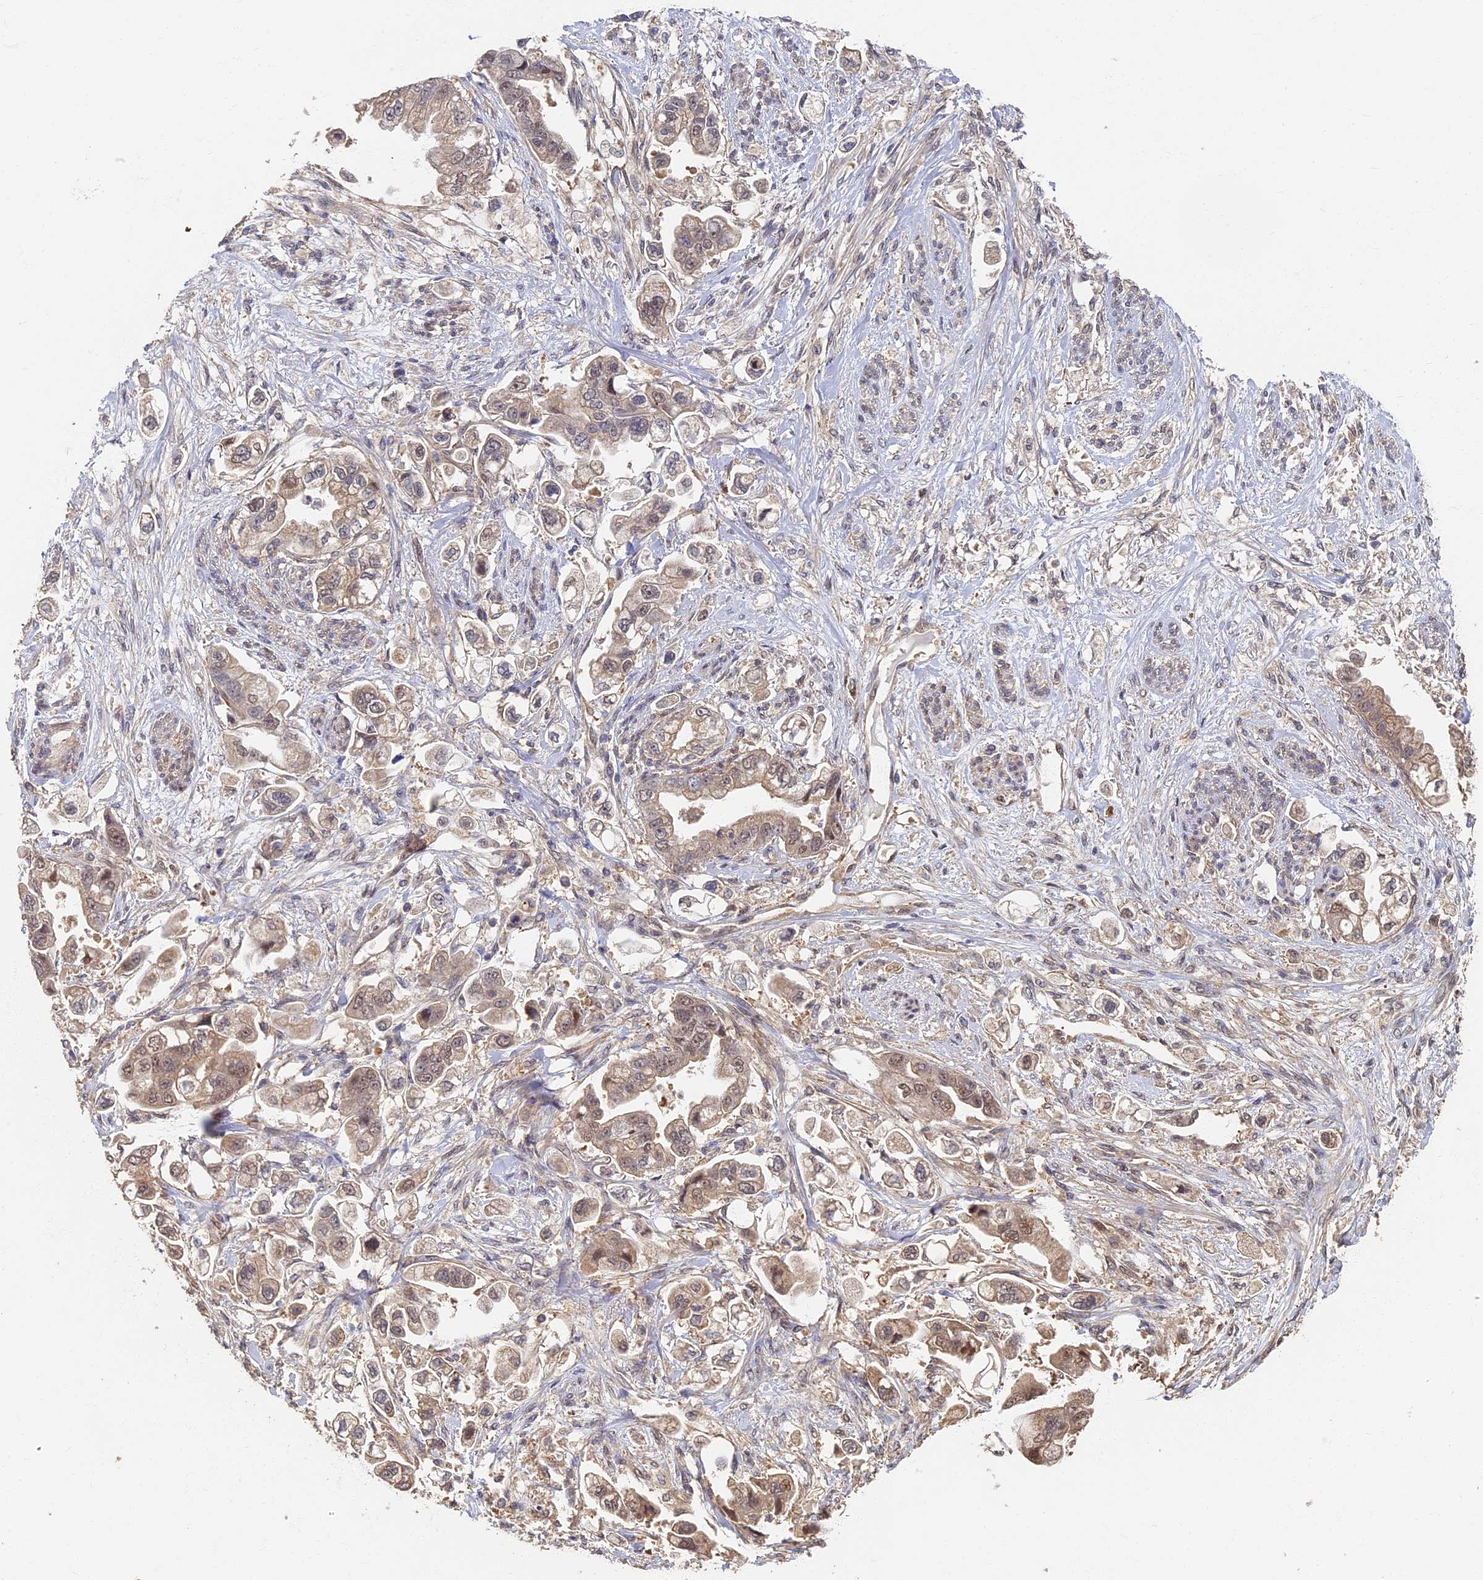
{"staining": {"intensity": "weak", "quantity": ">75%", "location": "cytoplasmic/membranous,nuclear"}, "tissue": "stomach cancer", "cell_type": "Tumor cells", "image_type": "cancer", "snomed": [{"axis": "morphology", "description": "Adenocarcinoma, NOS"}, {"axis": "topography", "description": "Stomach"}], "caption": "This is a histology image of immunohistochemistry staining of stomach cancer, which shows weak staining in the cytoplasmic/membranous and nuclear of tumor cells.", "gene": "RSPH3", "patient": {"sex": "male", "age": 62}}